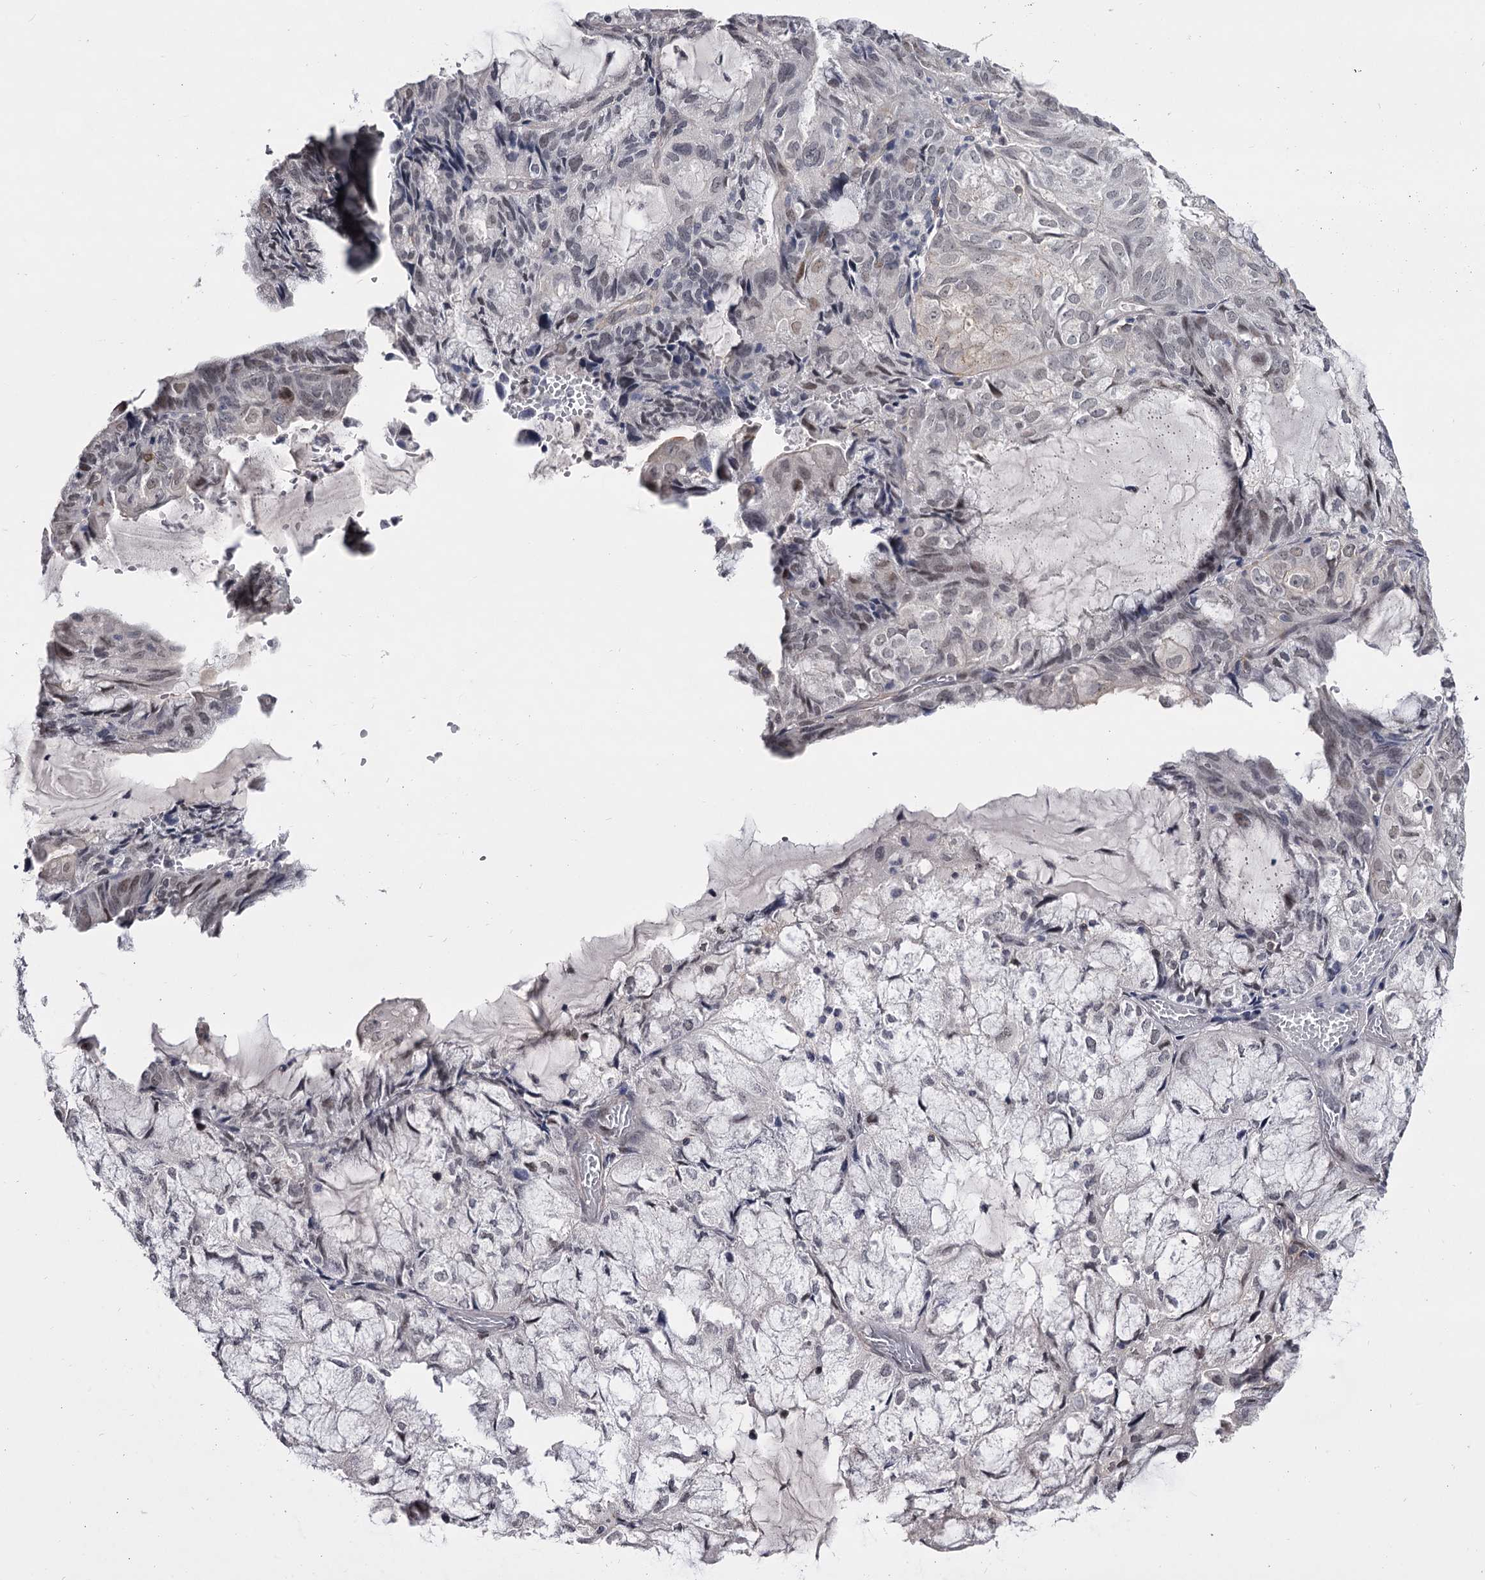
{"staining": {"intensity": "negative", "quantity": "none", "location": "none"}, "tissue": "endometrial cancer", "cell_type": "Tumor cells", "image_type": "cancer", "snomed": [{"axis": "morphology", "description": "Adenocarcinoma, NOS"}, {"axis": "topography", "description": "Endometrium"}], "caption": "Tumor cells show no significant expression in endometrial cancer (adenocarcinoma).", "gene": "OVOL2", "patient": {"sex": "female", "age": 81}}